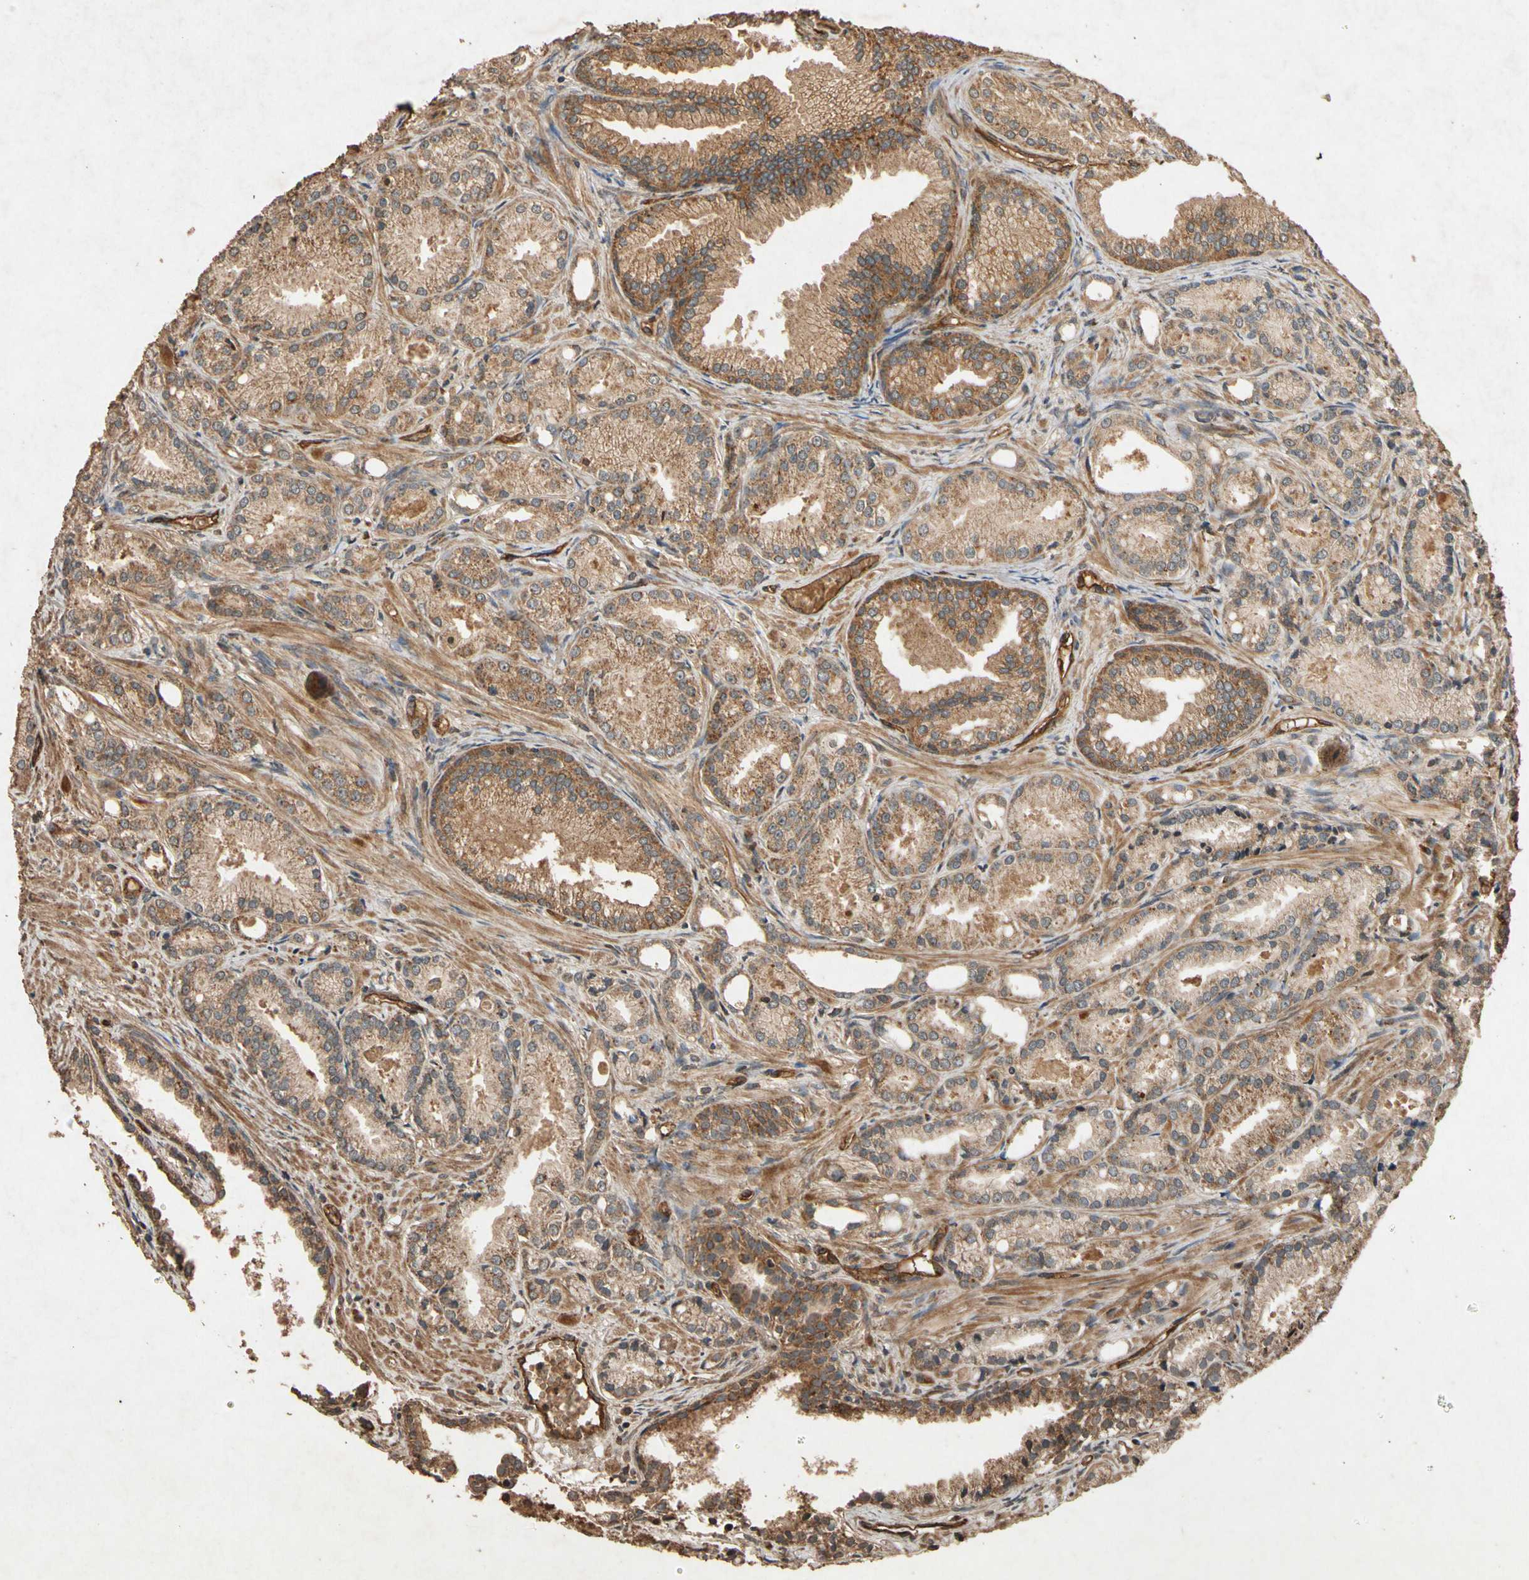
{"staining": {"intensity": "moderate", "quantity": ">75%", "location": "cytoplasmic/membranous"}, "tissue": "prostate cancer", "cell_type": "Tumor cells", "image_type": "cancer", "snomed": [{"axis": "morphology", "description": "Adenocarcinoma, Low grade"}, {"axis": "topography", "description": "Prostate"}], "caption": "The micrograph shows a brown stain indicating the presence of a protein in the cytoplasmic/membranous of tumor cells in prostate cancer (low-grade adenocarcinoma).", "gene": "TXN2", "patient": {"sex": "male", "age": 72}}